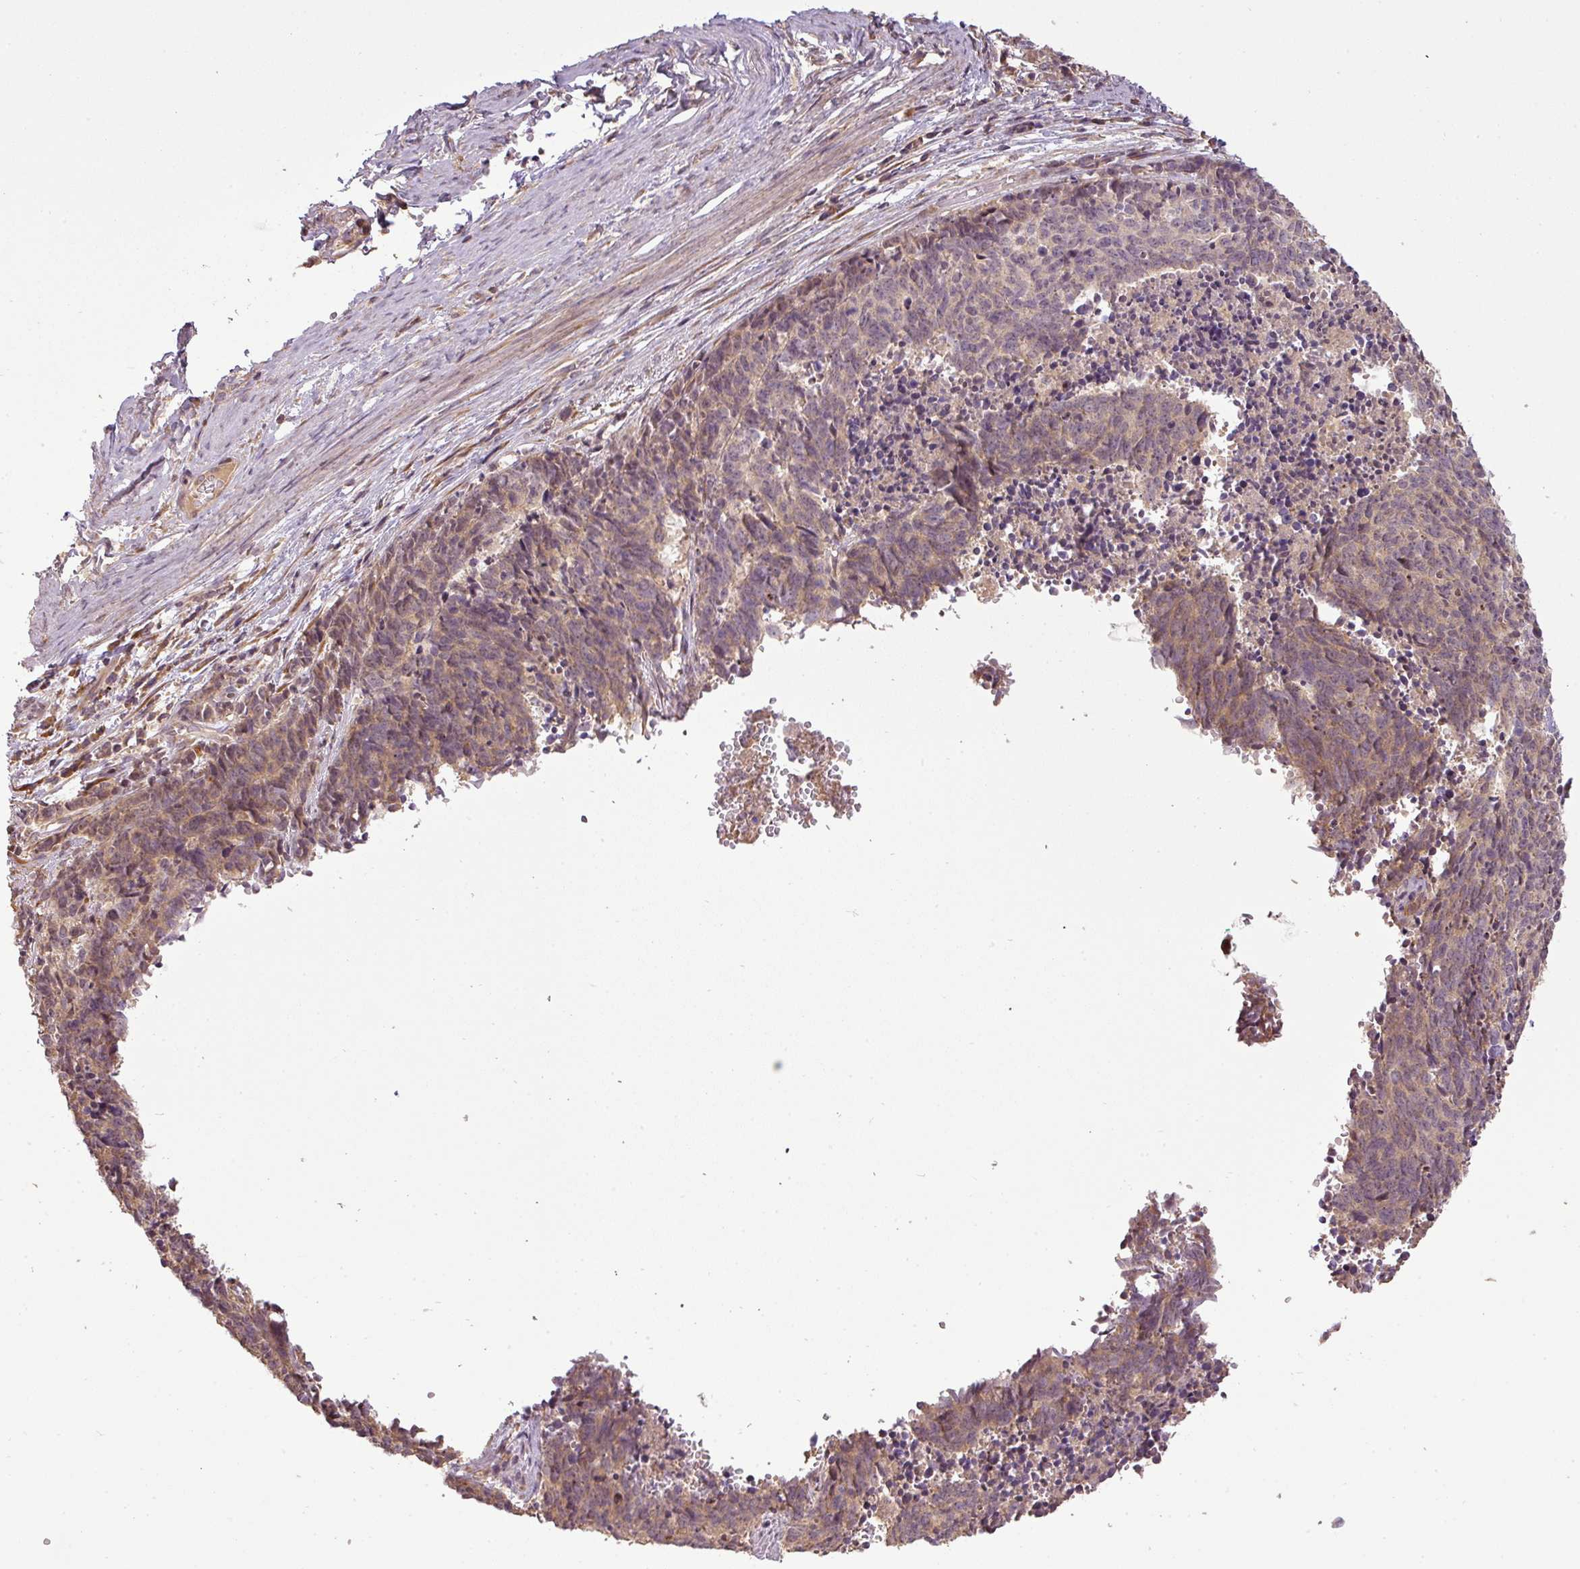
{"staining": {"intensity": "weak", "quantity": ">75%", "location": "cytoplasmic/membranous"}, "tissue": "cervical cancer", "cell_type": "Tumor cells", "image_type": "cancer", "snomed": [{"axis": "morphology", "description": "Squamous cell carcinoma, NOS"}, {"axis": "topography", "description": "Cervix"}], "caption": "IHC image of neoplastic tissue: squamous cell carcinoma (cervical) stained using immunohistochemistry exhibits low levels of weak protein expression localized specifically in the cytoplasmic/membranous of tumor cells, appearing as a cytoplasmic/membranous brown color.", "gene": "FAIM", "patient": {"sex": "female", "age": 29}}